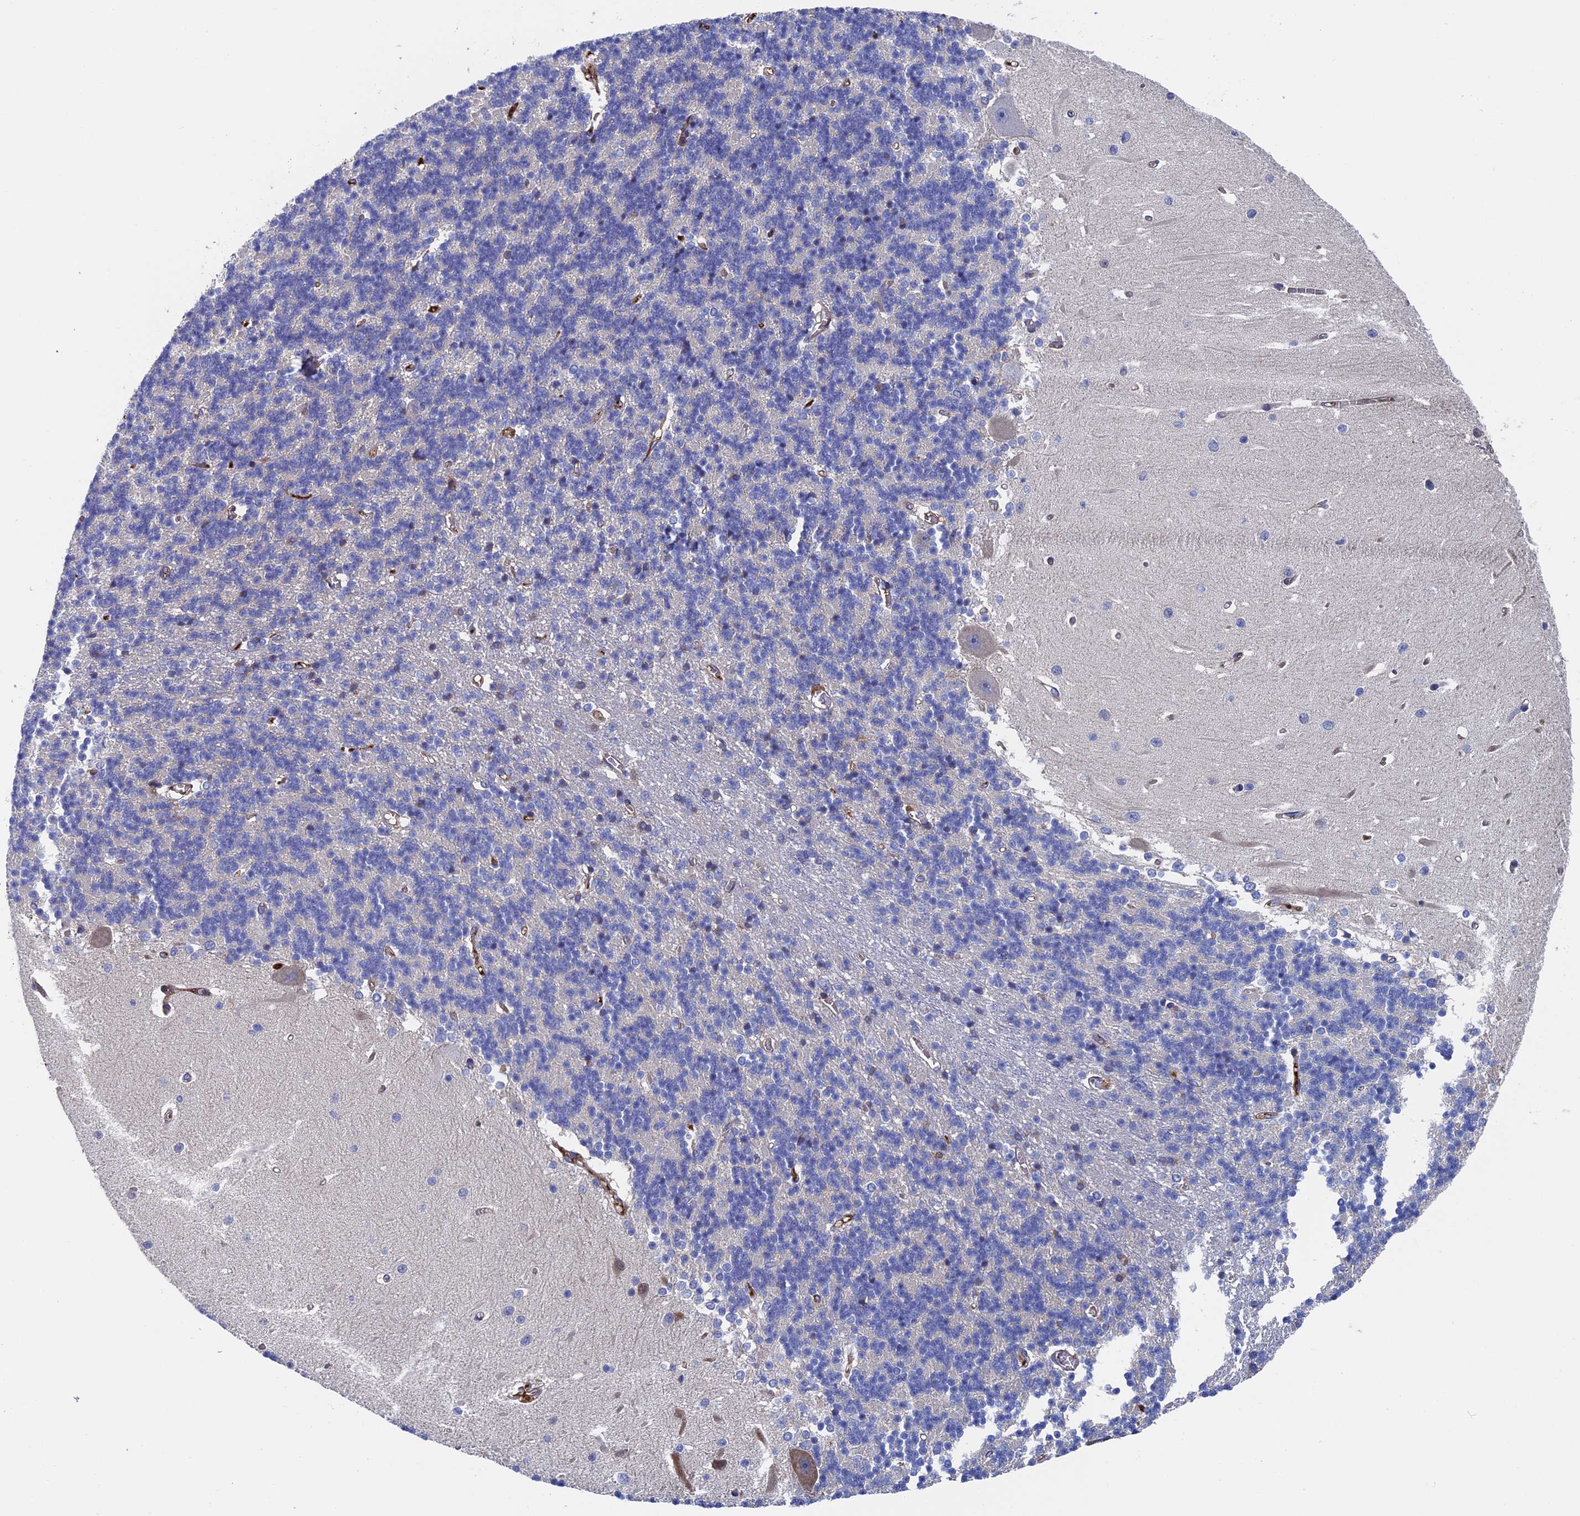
{"staining": {"intensity": "negative", "quantity": "none", "location": "none"}, "tissue": "cerebellum", "cell_type": "Cells in granular layer", "image_type": "normal", "snomed": [{"axis": "morphology", "description": "Normal tissue, NOS"}, {"axis": "topography", "description": "Cerebellum"}], "caption": "A photomicrograph of cerebellum stained for a protein exhibits no brown staining in cells in granular layer. (DAB immunohistochemistry visualized using brightfield microscopy, high magnification).", "gene": "RPUSD1", "patient": {"sex": "male", "age": 37}}